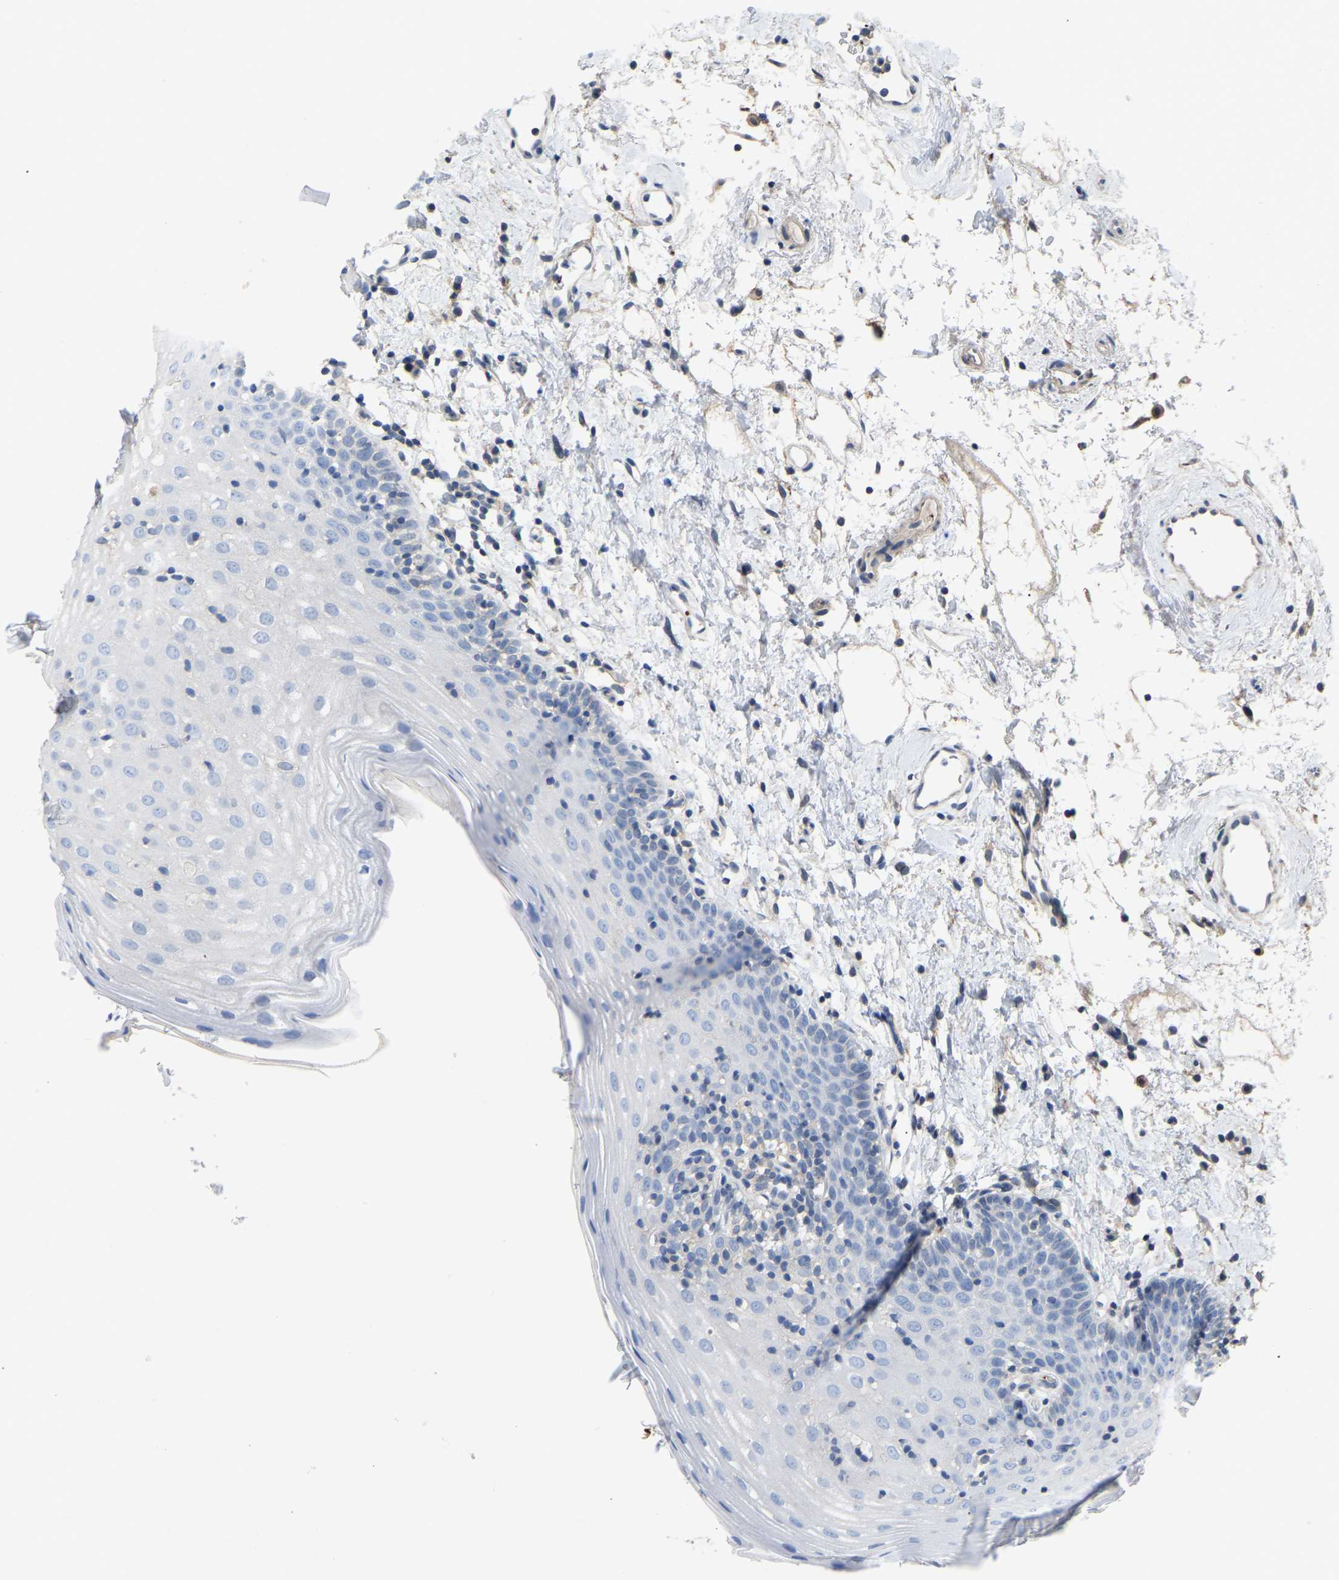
{"staining": {"intensity": "negative", "quantity": "none", "location": "none"}, "tissue": "oral mucosa", "cell_type": "Squamous epithelial cells", "image_type": "normal", "snomed": [{"axis": "morphology", "description": "Normal tissue, NOS"}, {"axis": "topography", "description": "Oral tissue"}], "caption": "High magnification brightfield microscopy of benign oral mucosa stained with DAB (3,3'-diaminobenzidine) (brown) and counterstained with hematoxylin (blue): squamous epithelial cells show no significant positivity. Brightfield microscopy of IHC stained with DAB (brown) and hematoxylin (blue), captured at high magnification.", "gene": "ZNF449", "patient": {"sex": "male", "age": 66}}